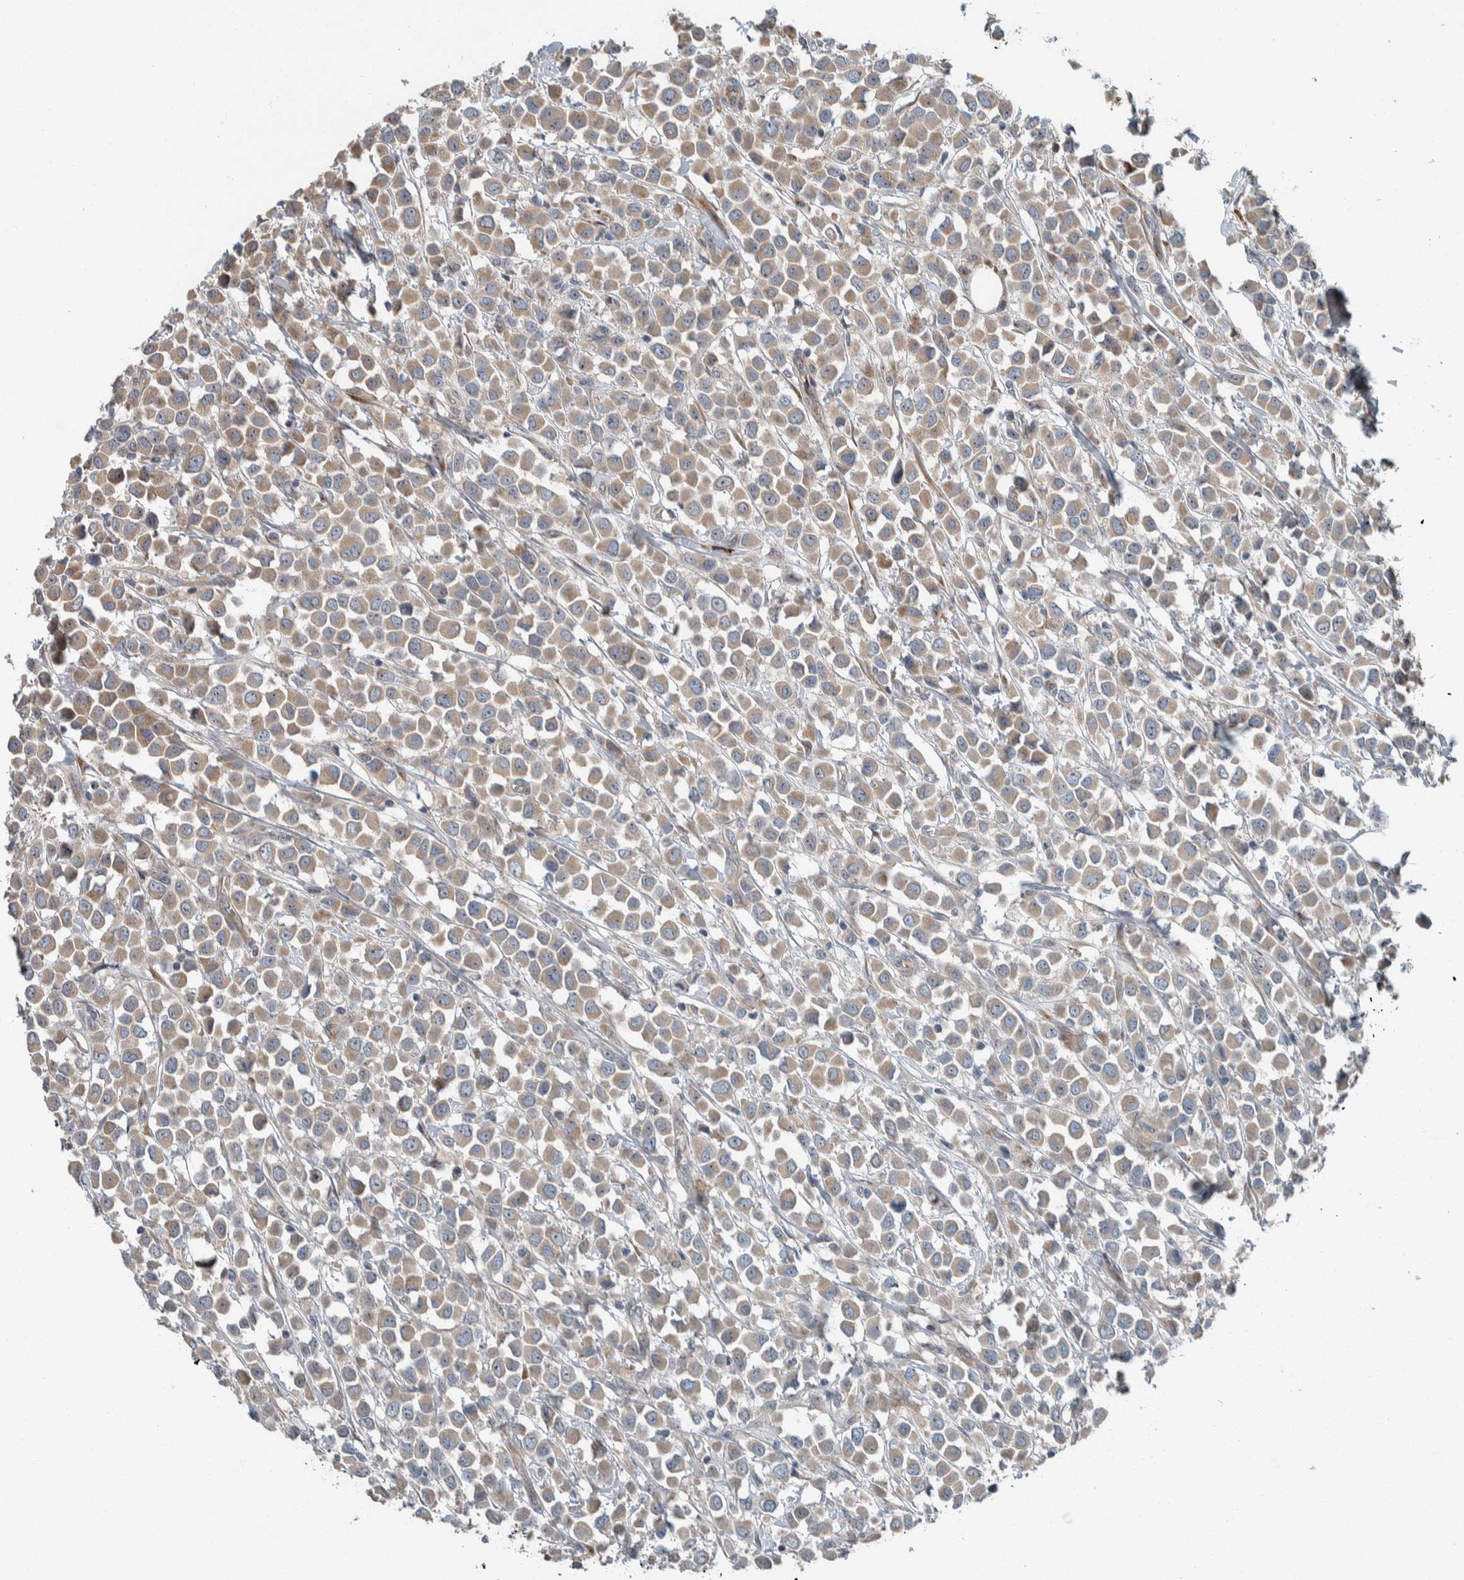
{"staining": {"intensity": "weak", "quantity": "25%-75%", "location": "cytoplasmic/membranous"}, "tissue": "breast cancer", "cell_type": "Tumor cells", "image_type": "cancer", "snomed": [{"axis": "morphology", "description": "Duct carcinoma"}, {"axis": "topography", "description": "Breast"}], "caption": "Protein expression analysis of invasive ductal carcinoma (breast) shows weak cytoplasmic/membranous positivity in approximately 25%-75% of tumor cells.", "gene": "USP25", "patient": {"sex": "female", "age": 61}}